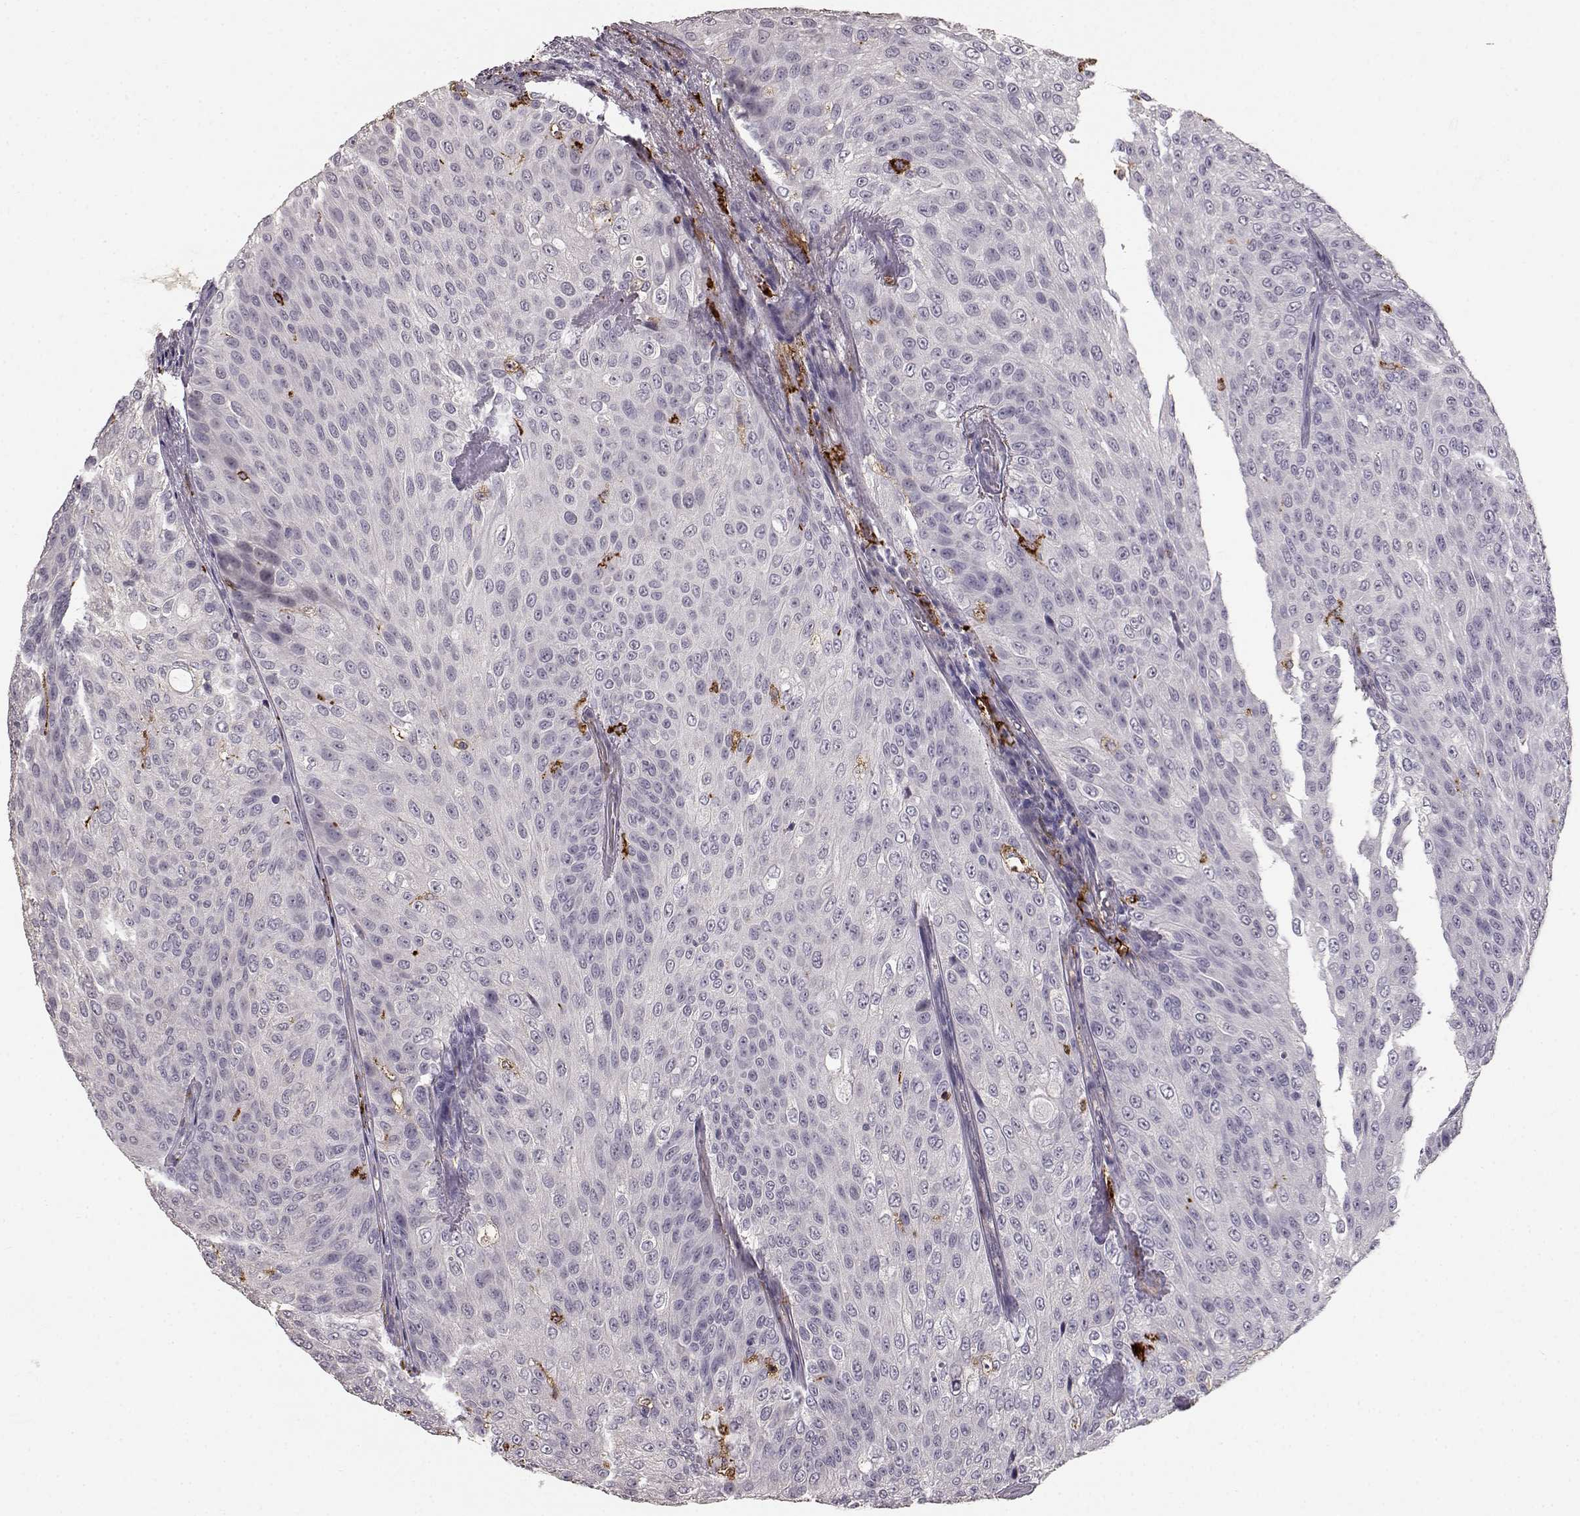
{"staining": {"intensity": "negative", "quantity": "none", "location": "none"}, "tissue": "urothelial cancer", "cell_type": "Tumor cells", "image_type": "cancer", "snomed": [{"axis": "morphology", "description": "Urothelial carcinoma, Low grade"}, {"axis": "topography", "description": "Ureter, NOS"}, {"axis": "topography", "description": "Urinary bladder"}], "caption": "This is an immunohistochemistry histopathology image of urothelial carcinoma (low-grade). There is no staining in tumor cells.", "gene": "CCNF", "patient": {"sex": "male", "age": 78}}